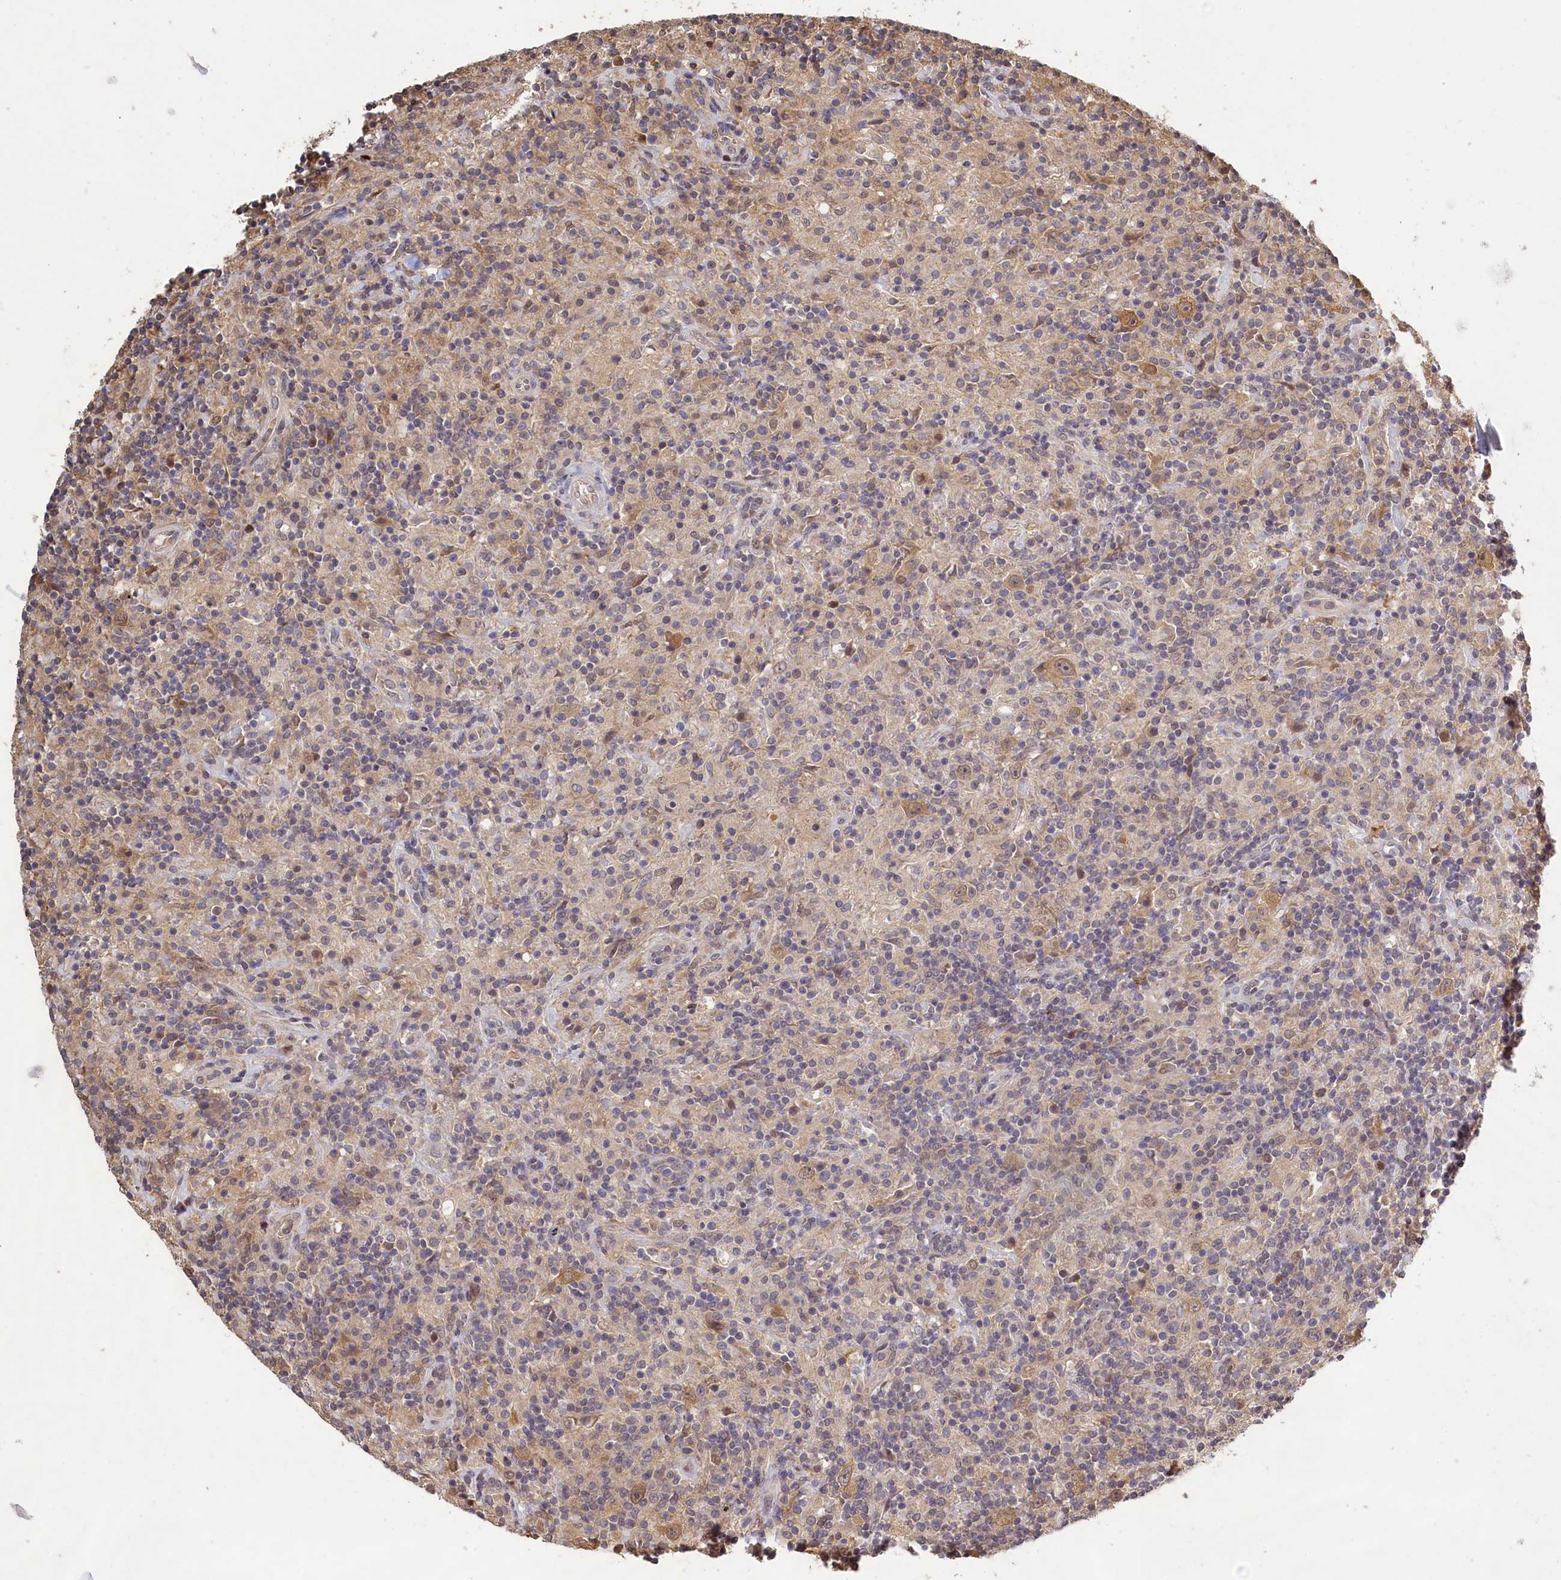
{"staining": {"intensity": "moderate", "quantity": ">75%", "location": "cytoplasmic/membranous"}, "tissue": "lymphoma", "cell_type": "Tumor cells", "image_type": "cancer", "snomed": [{"axis": "morphology", "description": "Hodgkin's disease, NOS"}, {"axis": "topography", "description": "Lymph node"}], "caption": "This is a micrograph of immunohistochemistry staining of lymphoma, which shows moderate expression in the cytoplasmic/membranous of tumor cells.", "gene": "UCHL3", "patient": {"sex": "male", "age": 70}}